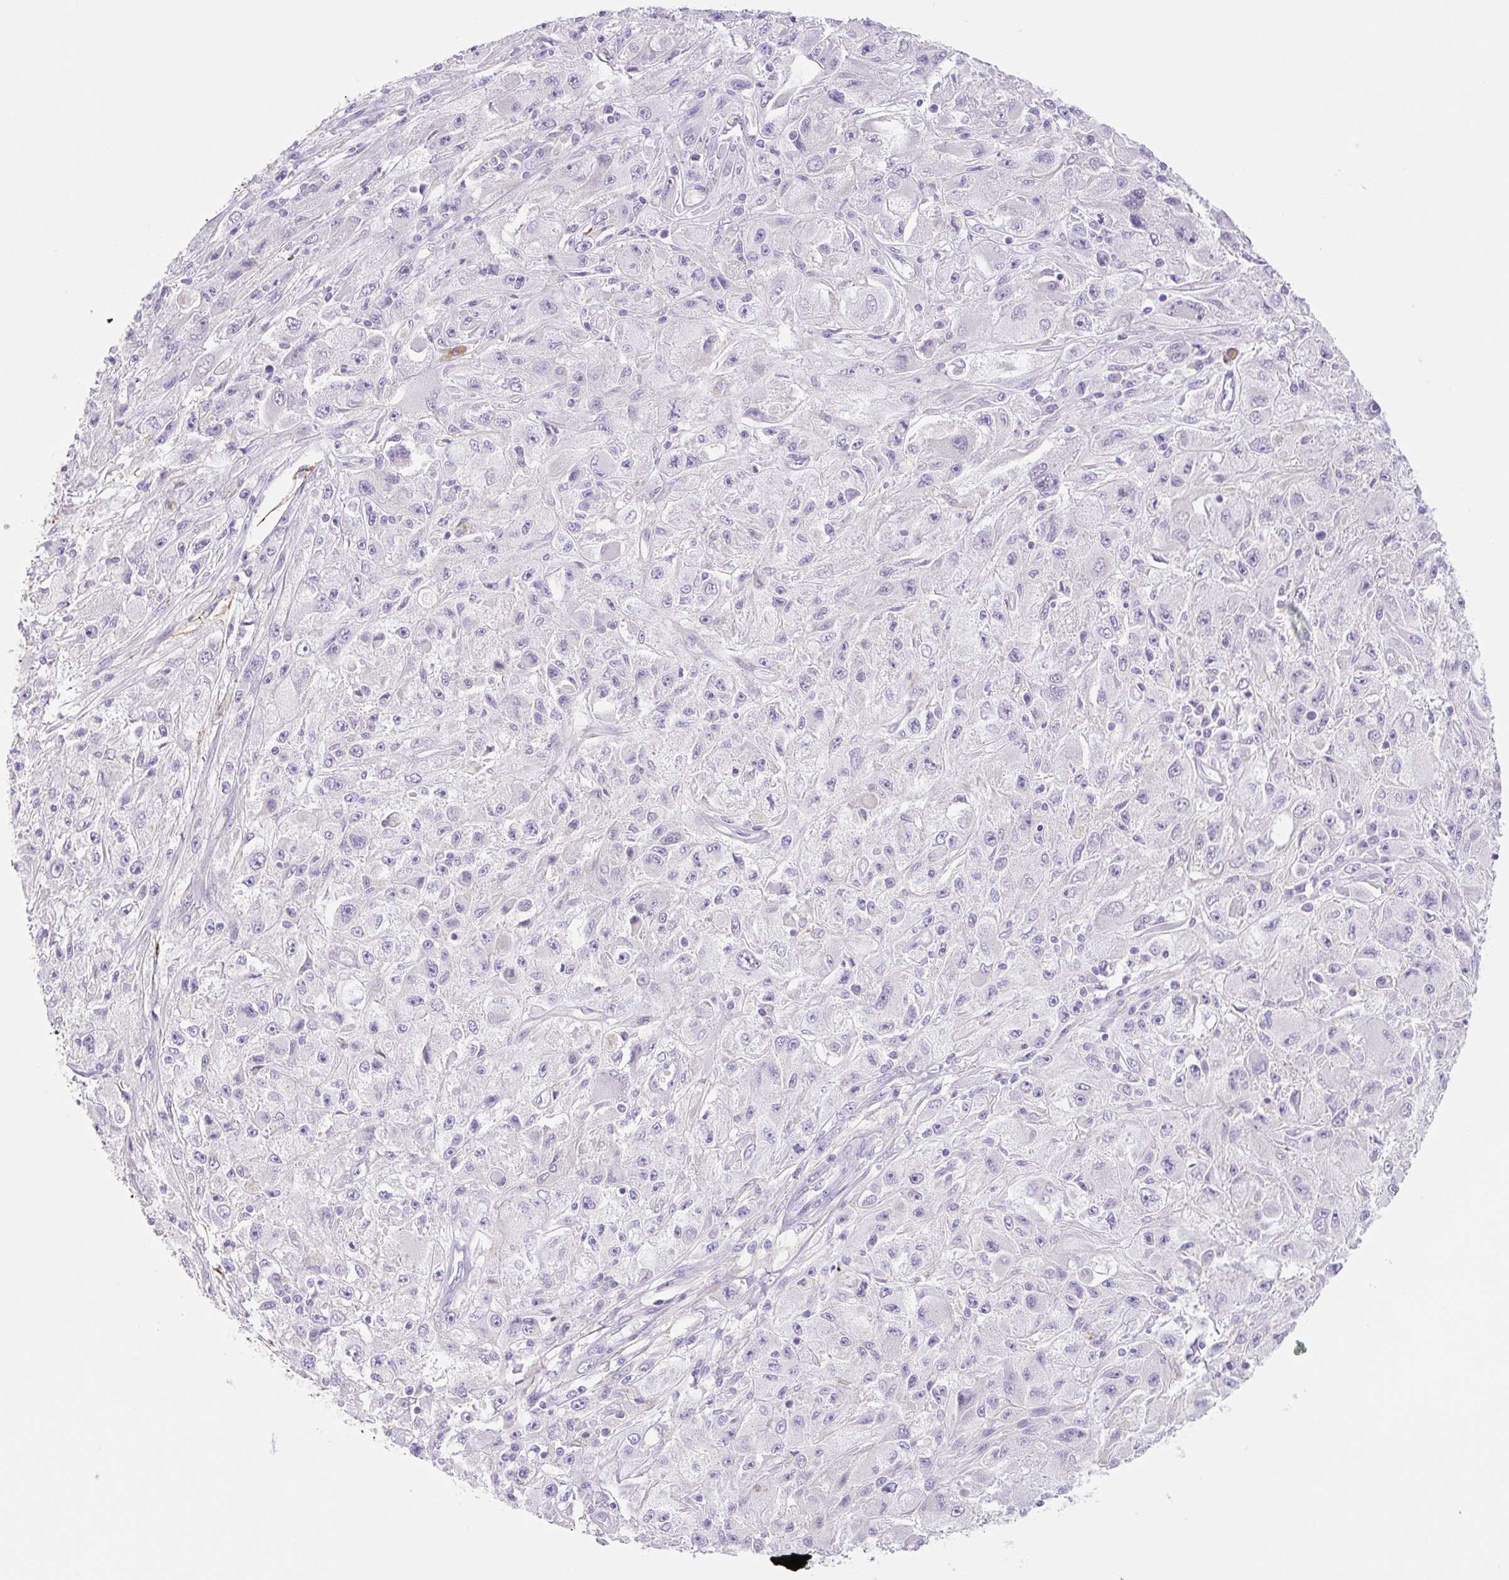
{"staining": {"intensity": "negative", "quantity": "none", "location": "none"}, "tissue": "melanoma", "cell_type": "Tumor cells", "image_type": "cancer", "snomed": [{"axis": "morphology", "description": "Malignant melanoma, Metastatic site"}, {"axis": "topography", "description": "Skin"}], "caption": "The histopathology image demonstrates no staining of tumor cells in melanoma.", "gene": "LYVE1", "patient": {"sex": "male", "age": 53}}